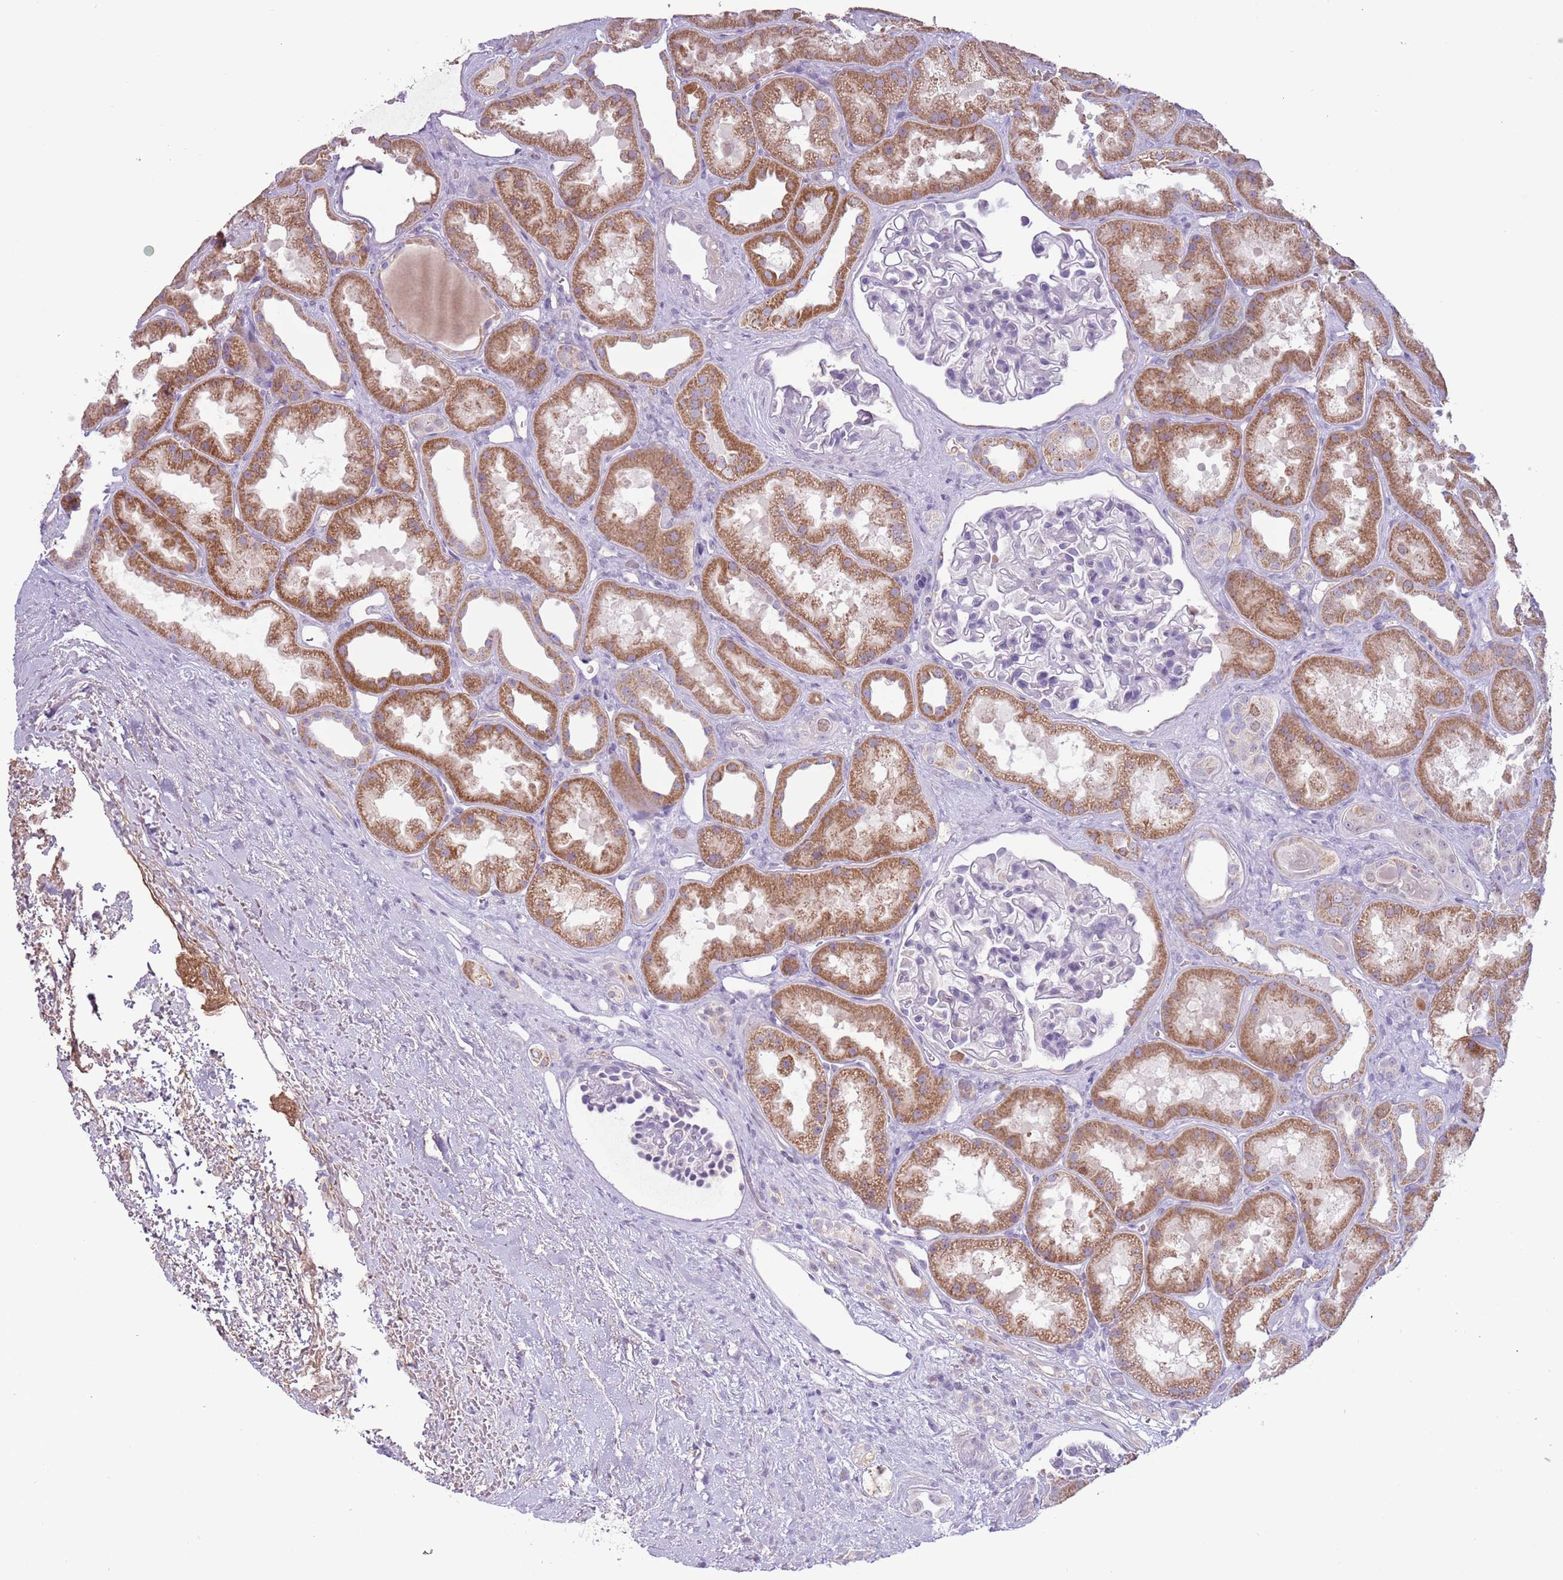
{"staining": {"intensity": "negative", "quantity": "none", "location": "none"}, "tissue": "kidney", "cell_type": "Cells in glomeruli", "image_type": "normal", "snomed": [{"axis": "morphology", "description": "Normal tissue, NOS"}, {"axis": "topography", "description": "Kidney"}], "caption": "The histopathology image displays no staining of cells in glomeruli in unremarkable kidney. (Brightfield microscopy of DAB (3,3'-diaminobenzidine) immunohistochemistry (IHC) at high magnification).", "gene": "SYS1", "patient": {"sex": "male", "age": 61}}